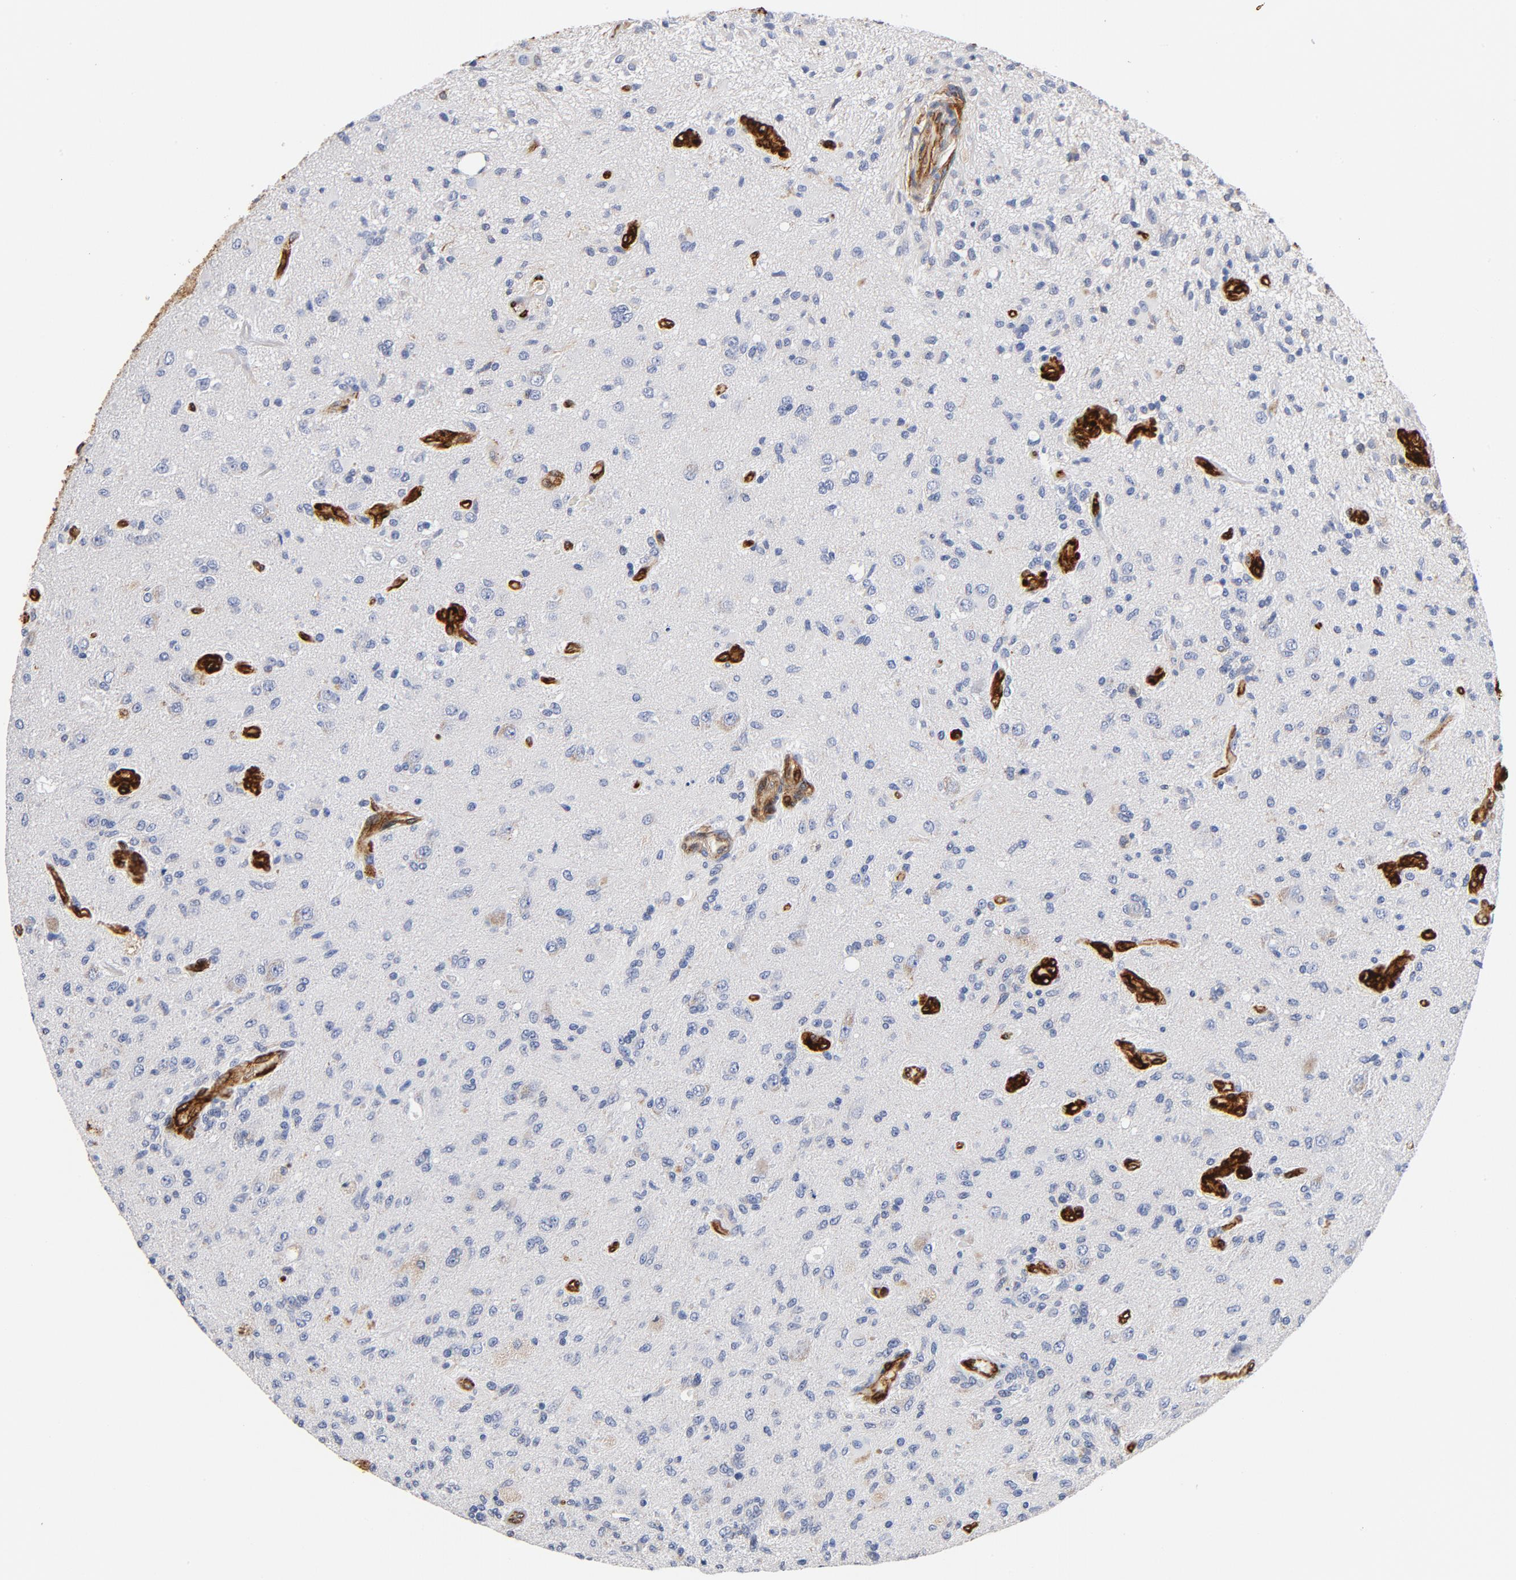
{"staining": {"intensity": "negative", "quantity": "none", "location": "none"}, "tissue": "glioma", "cell_type": "Tumor cells", "image_type": "cancer", "snomed": [{"axis": "morphology", "description": "Normal tissue, NOS"}, {"axis": "morphology", "description": "Glioma, malignant, High grade"}, {"axis": "topography", "description": "Cerebral cortex"}], "caption": "Immunohistochemistry (IHC) micrograph of human glioma stained for a protein (brown), which exhibits no positivity in tumor cells.", "gene": "SERPINH1", "patient": {"sex": "male", "age": 77}}